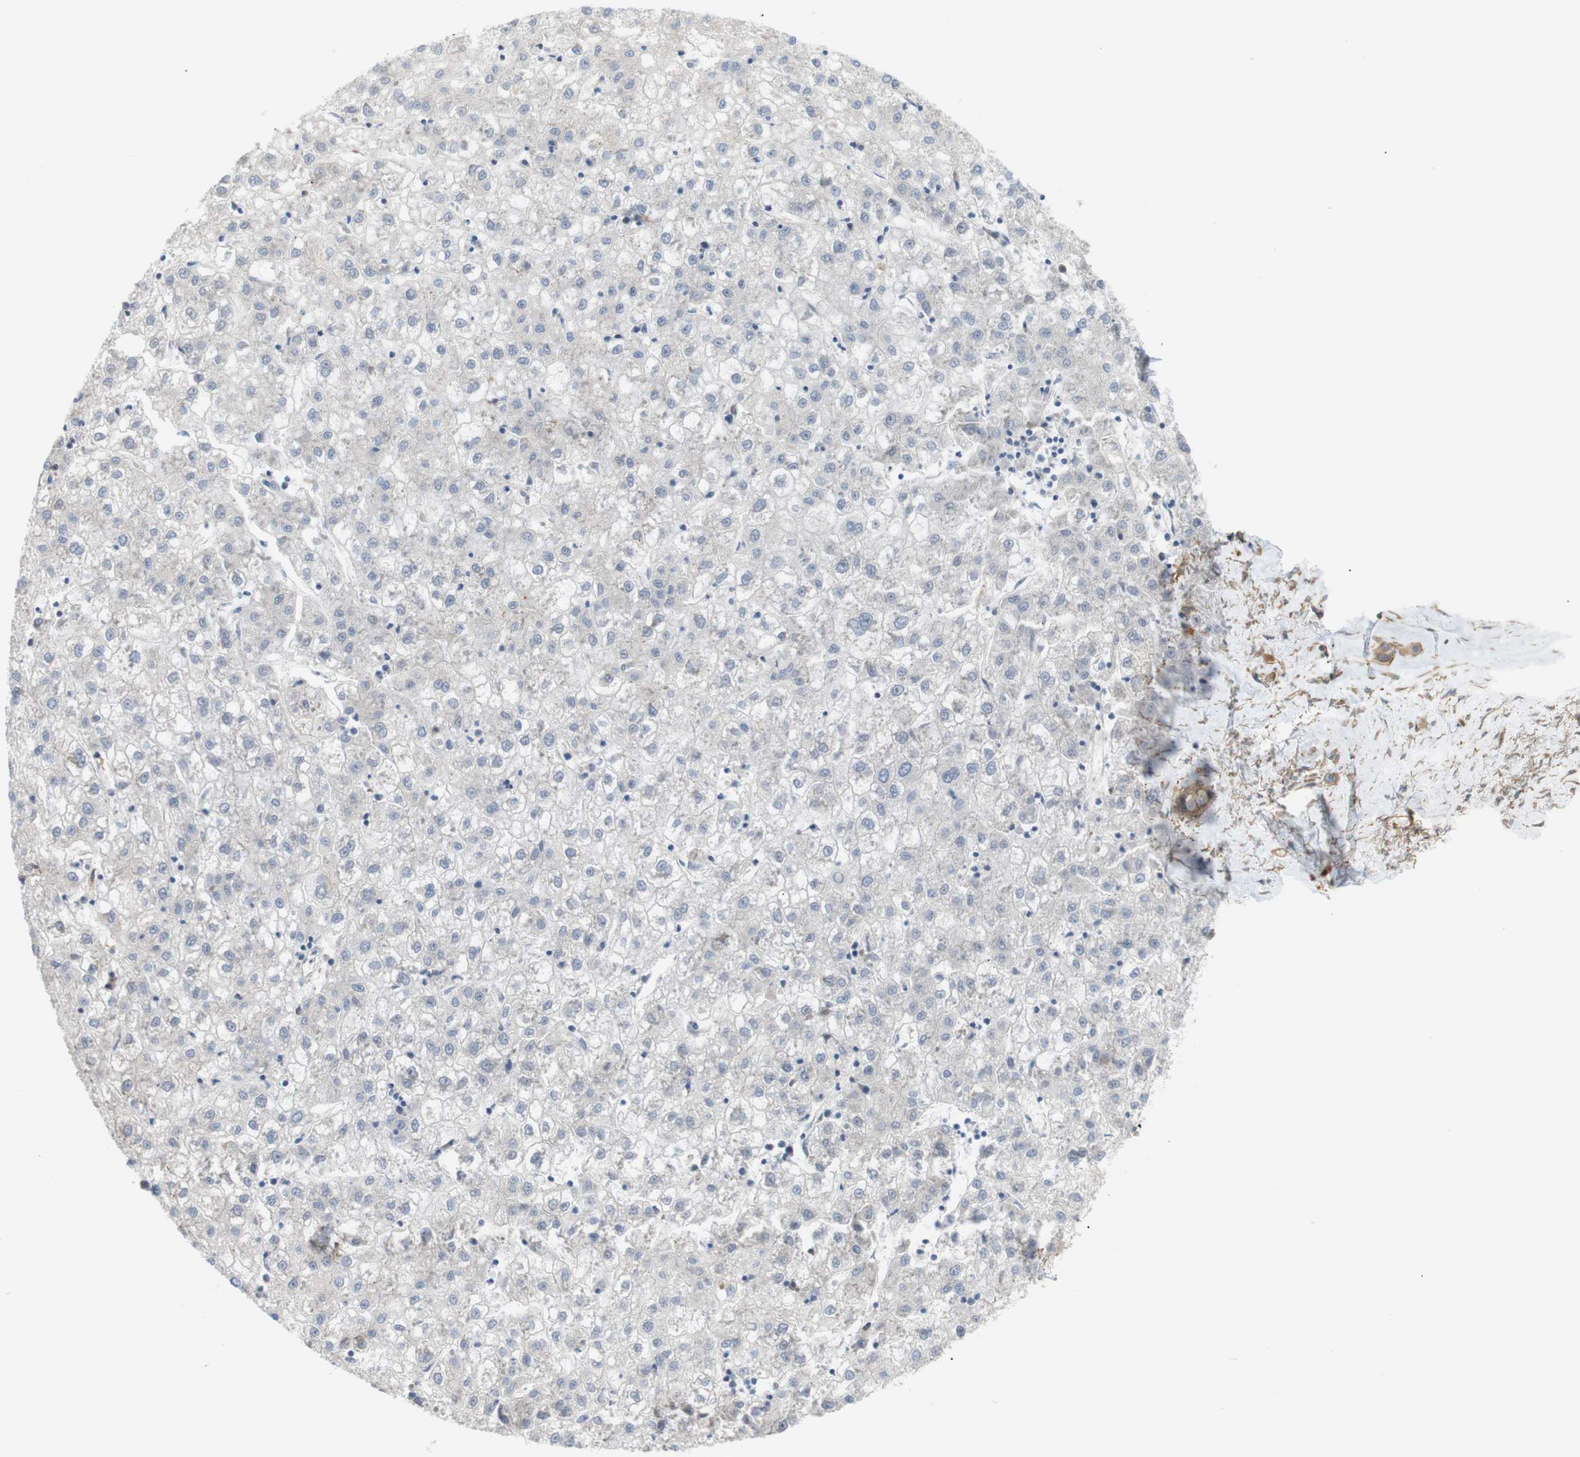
{"staining": {"intensity": "negative", "quantity": "none", "location": "none"}, "tissue": "liver cancer", "cell_type": "Tumor cells", "image_type": "cancer", "snomed": [{"axis": "morphology", "description": "Carcinoma, Hepatocellular, NOS"}, {"axis": "topography", "description": "Liver"}], "caption": "Immunohistochemistry of hepatocellular carcinoma (liver) displays no expression in tumor cells.", "gene": "RPTOR", "patient": {"sex": "male", "age": 72}}